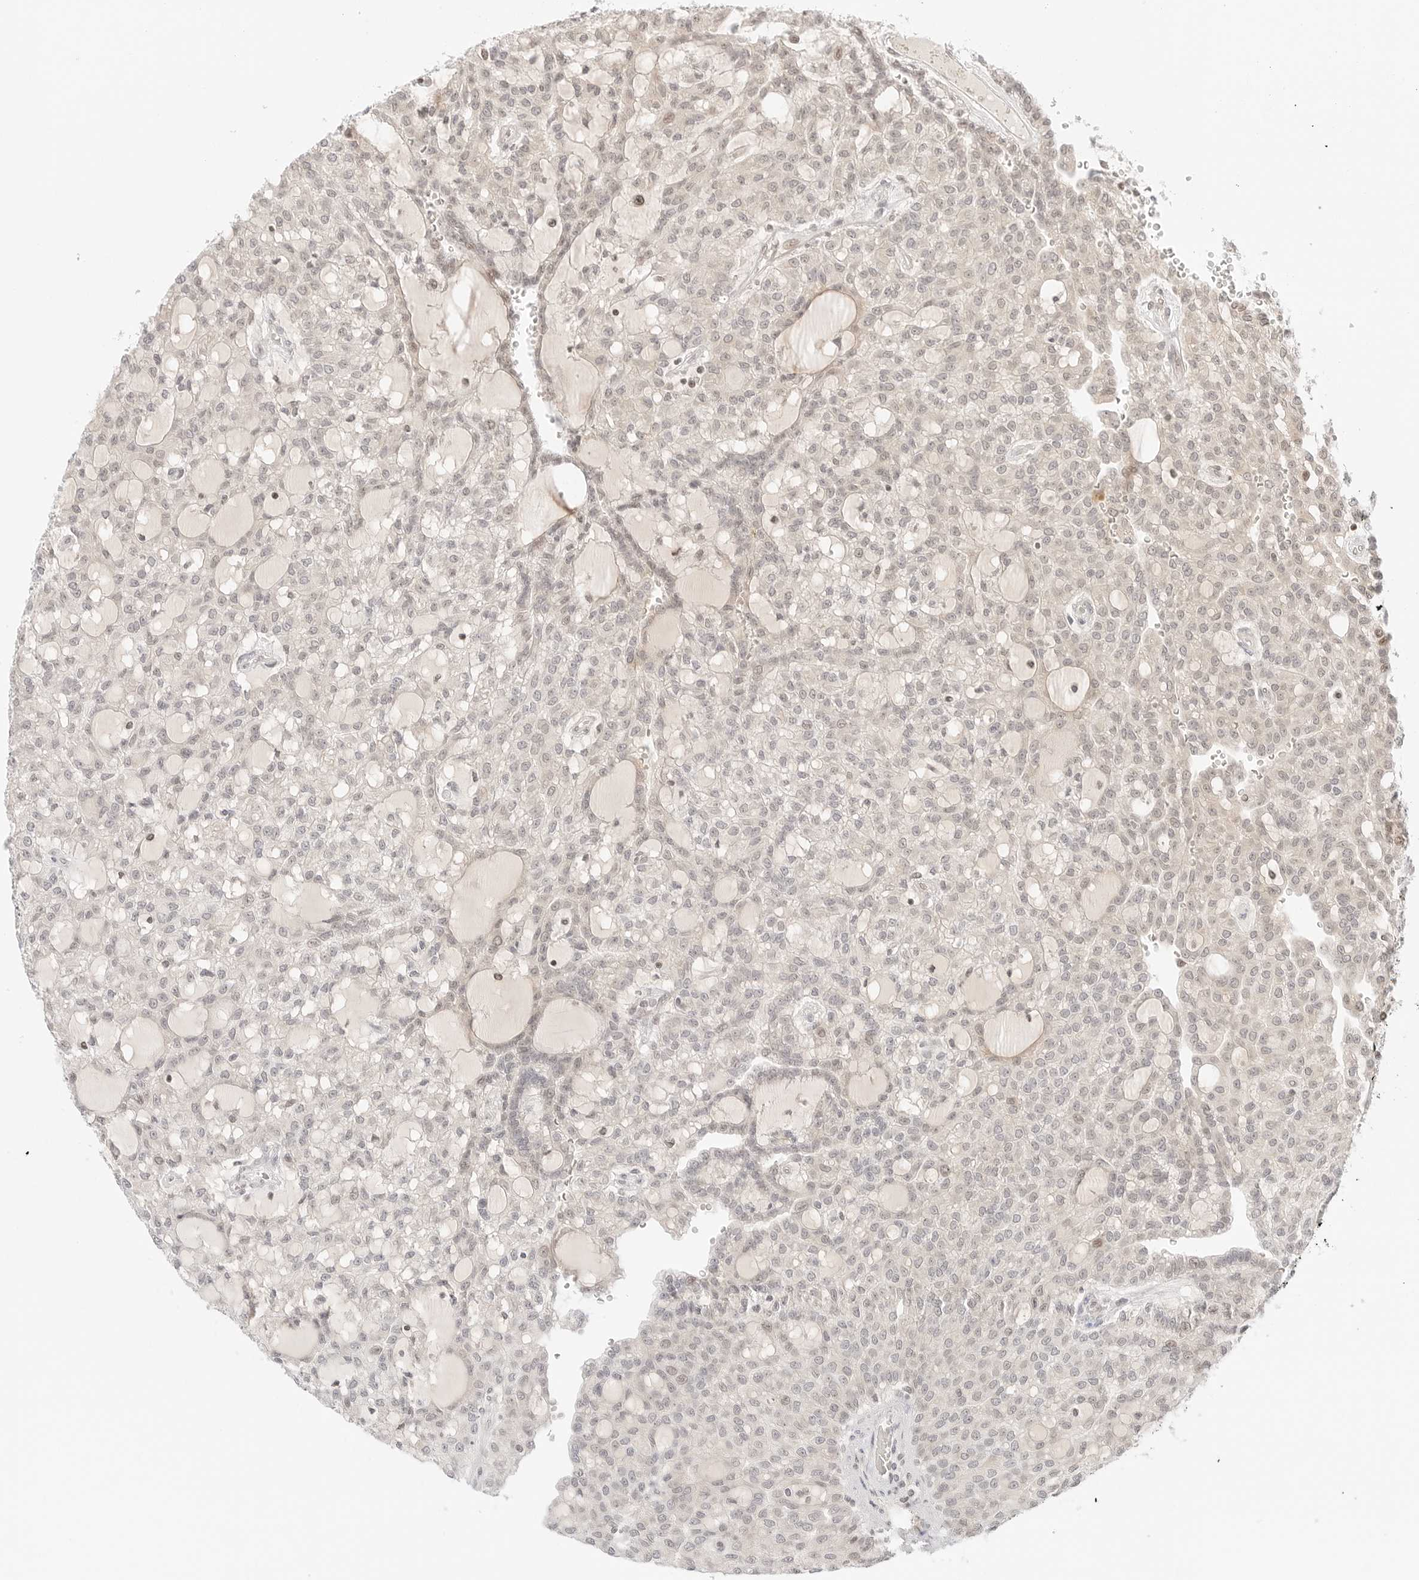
{"staining": {"intensity": "negative", "quantity": "none", "location": "none"}, "tissue": "renal cancer", "cell_type": "Tumor cells", "image_type": "cancer", "snomed": [{"axis": "morphology", "description": "Adenocarcinoma, NOS"}, {"axis": "topography", "description": "Kidney"}], "caption": "Tumor cells show no significant positivity in renal adenocarcinoma.", "gene": "RPS6KL1", "patient": {"sex": "male", "age": 63}}